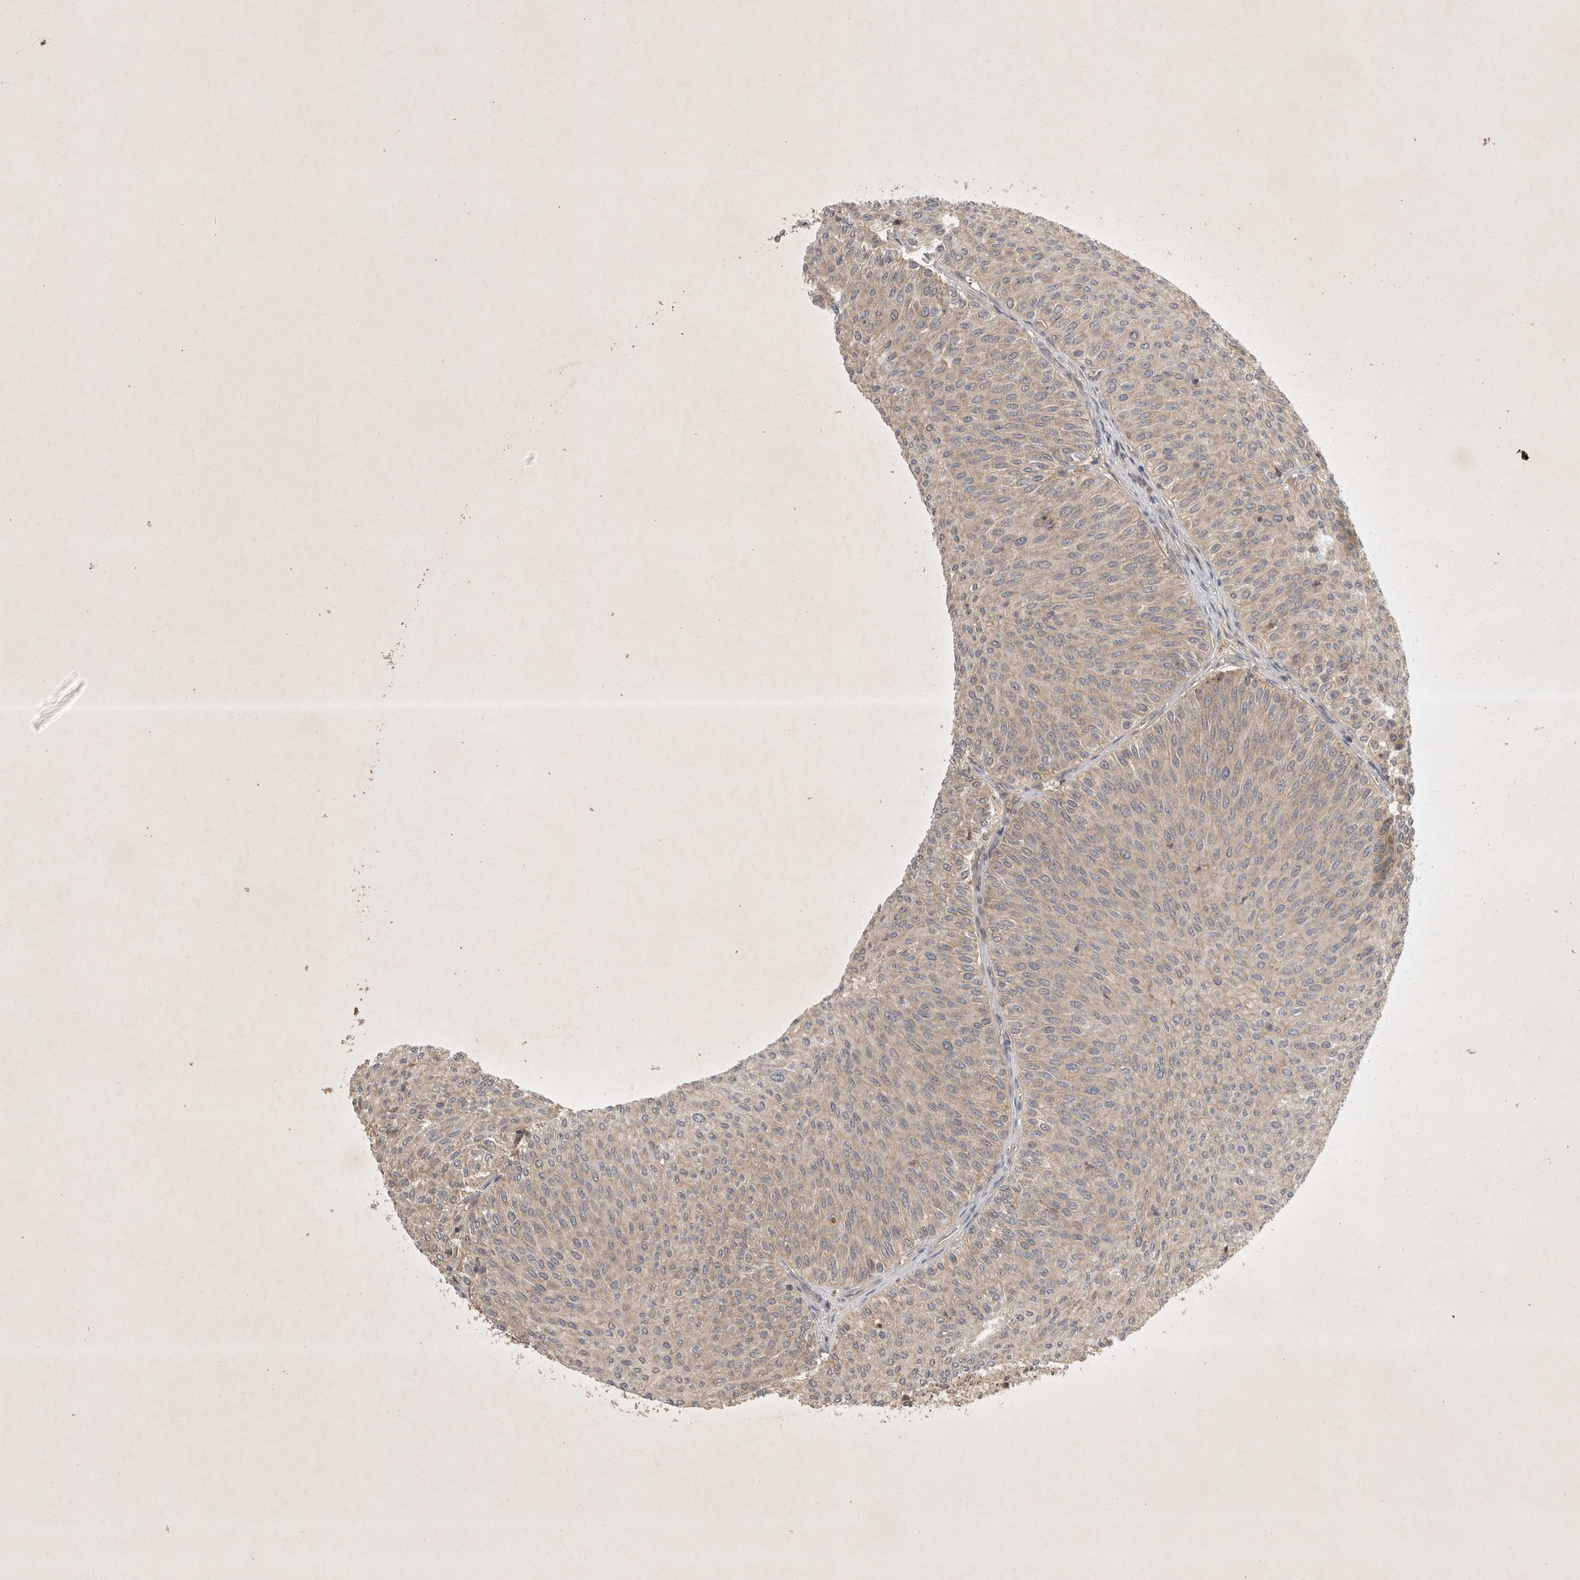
{"staining": {"intensity": "negative", "quantity": "none", "location": "none"}, "tissue": "urothelial cancer", "cell_type": "Tumor cells", "image_type": "cancer", "snomed": [{"axis": "morphology", "description": "Urothelial carcinoma, Low grade"}, {"axis": "topography", "description": "Urinary bladder"}], "caption": "DAB (3,3'-diaminobenzidine) immunohistochemical staining of human urothelial cancer shows no significant staining in tumor cells.", "gene": "YES1", "patient": {"sex": "male", "age": 78}}